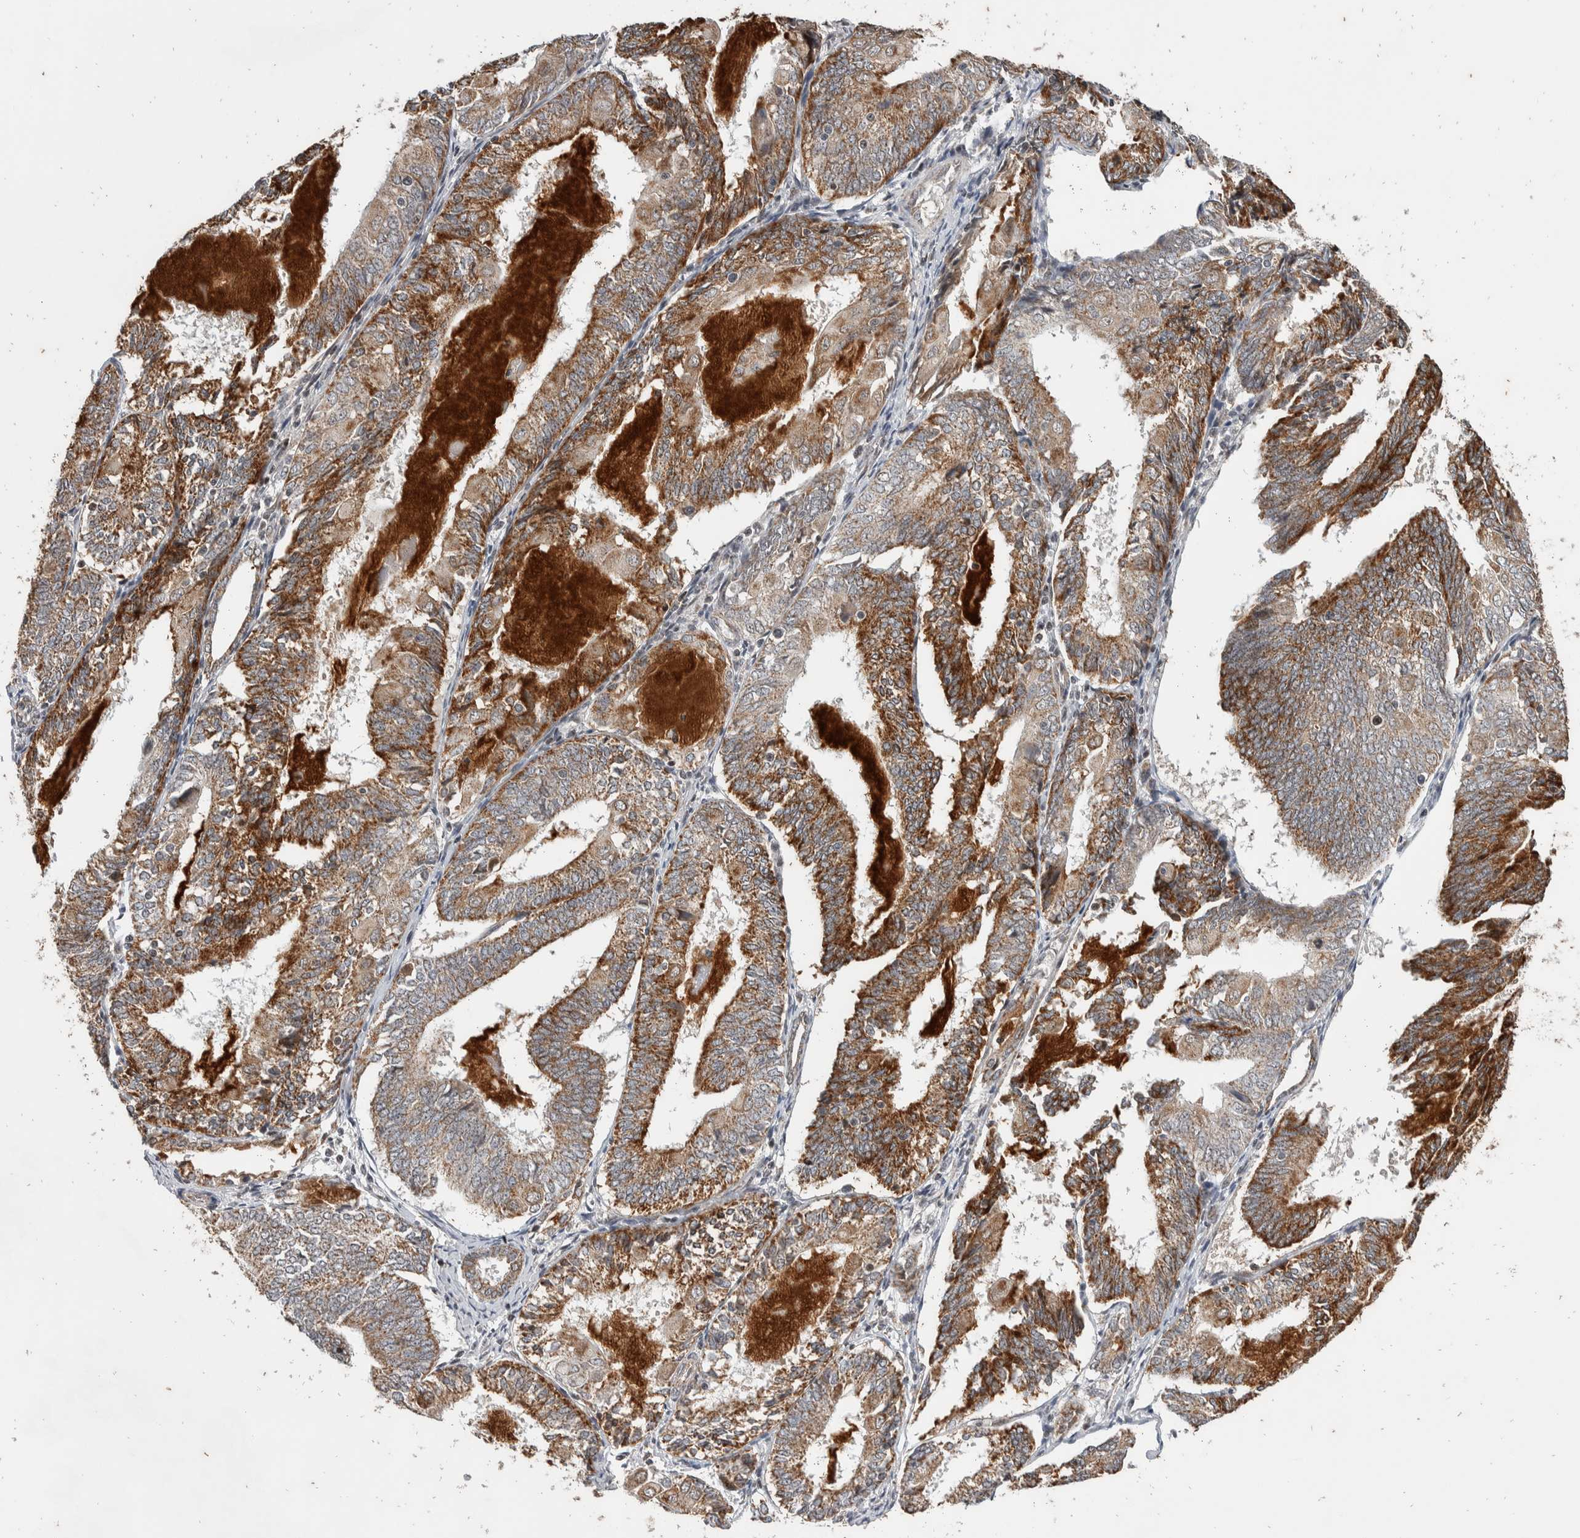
{"staining": {"intensity": "moderate", "quantity": "25%-75%", "location": "cytoplasmic/membranous"}, "tissue": "endometrial cancer", "cell_type": "Tumor cells", "image_type": "cancer", "snomed": [{"axis": "morphology", "description": "Adenocarcinoma, NOS"}, {"axis": "topography", "description": "Endometrium"}], "caption": "Tumor cells demonstrate medium levels of moderate cytoplasmic/membranous positivity in approximately 25%-75% of cells in endometrial cancer (adenocarcinoma). (IHC, brightfield microscopy, high magnification).", "gene": "ATXN7L1", "patient": {"sex": "female", "age": 81}}